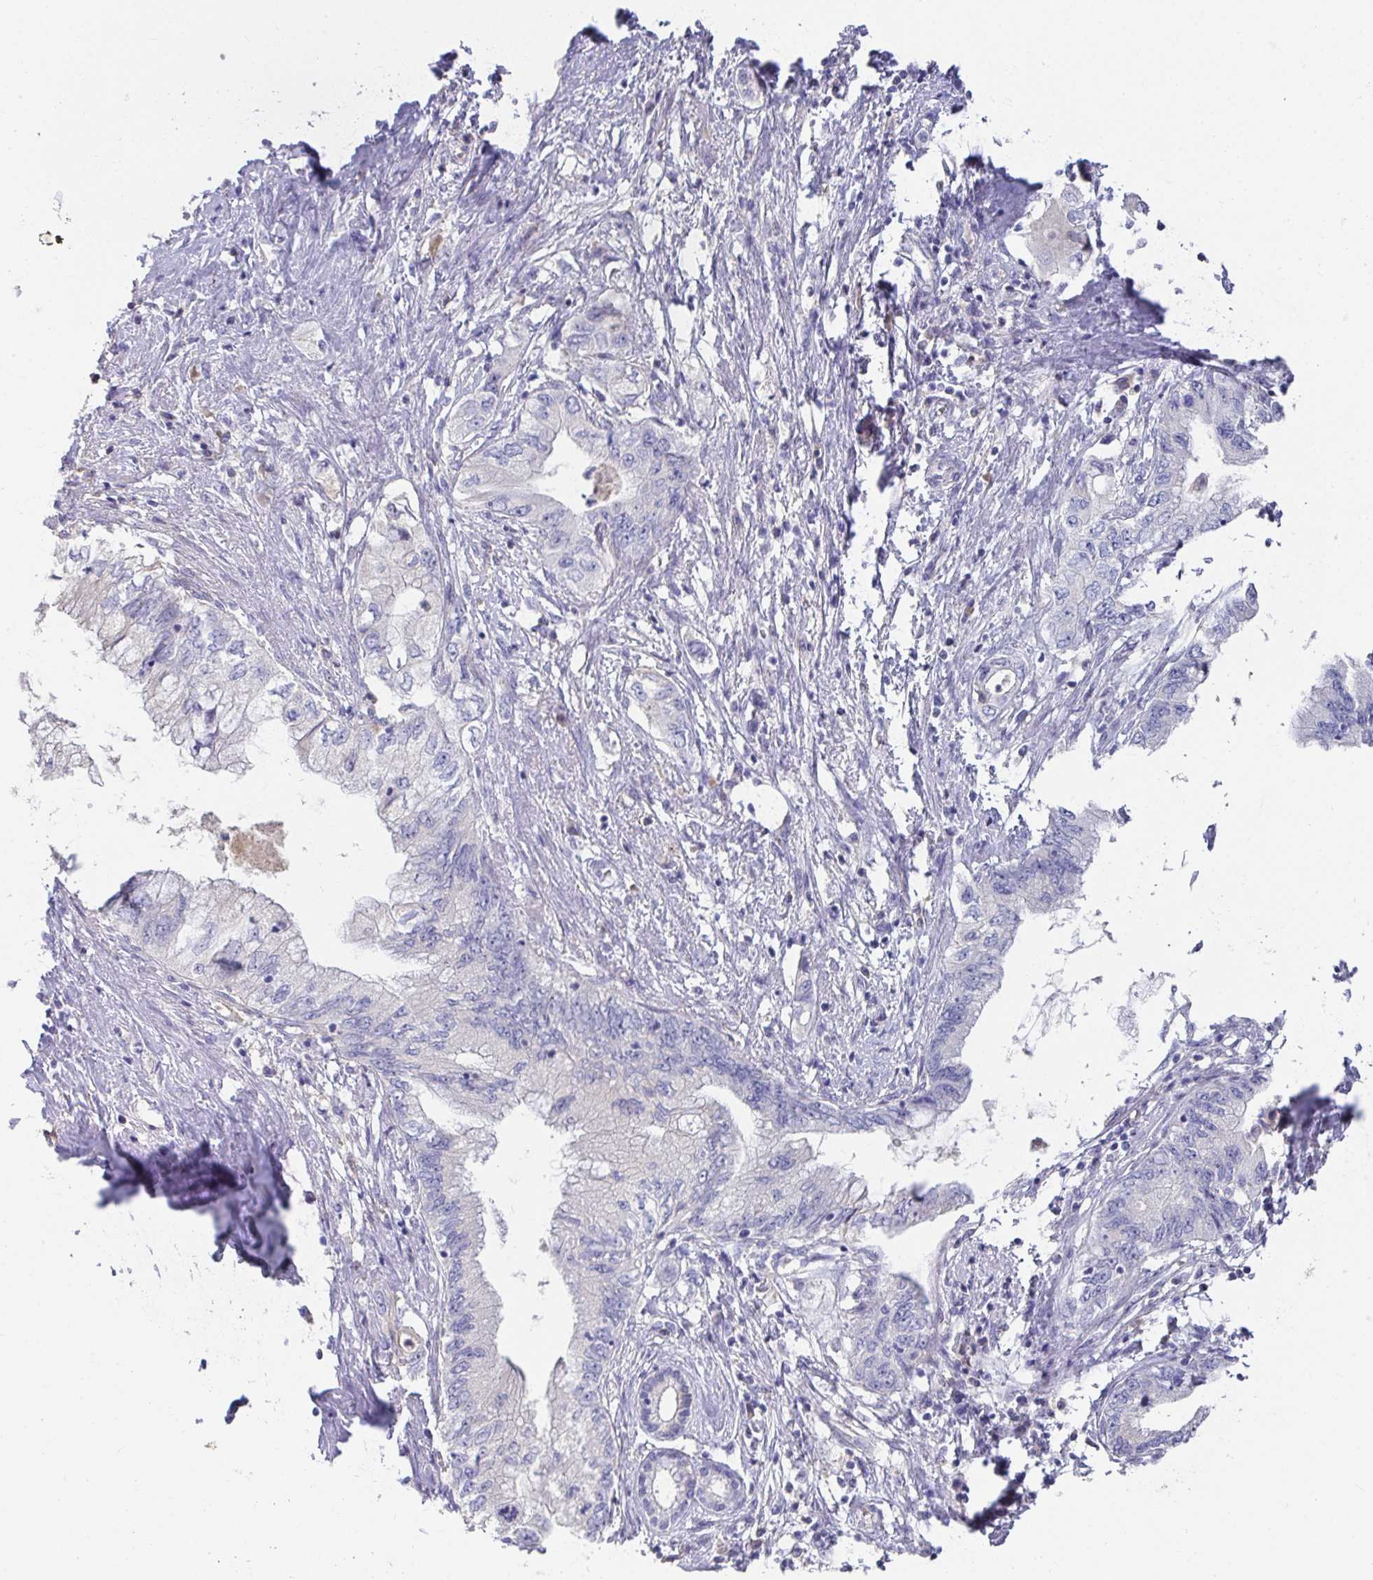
{"staining": {"intensity": "negative", "quantity": "none", "location": "none"}, "tissue": "pancreatic cancer", "cell_type": "Tumor cells", "image_type": "cancer", "snomed": [{"axis": "morphology", "description": "Adenocarcinoma, NOS"}, {"axis": "topography", "description": "Pancreas"}], "caption": "An immunohistochemistry photomicrograph of pancreatic adenocarcinoma is shown. There is no staining in tumor cells of pancreatic adenocarcinoma.", "gene": "ANO5", "patient": {"sex": "female", "age": 73}}